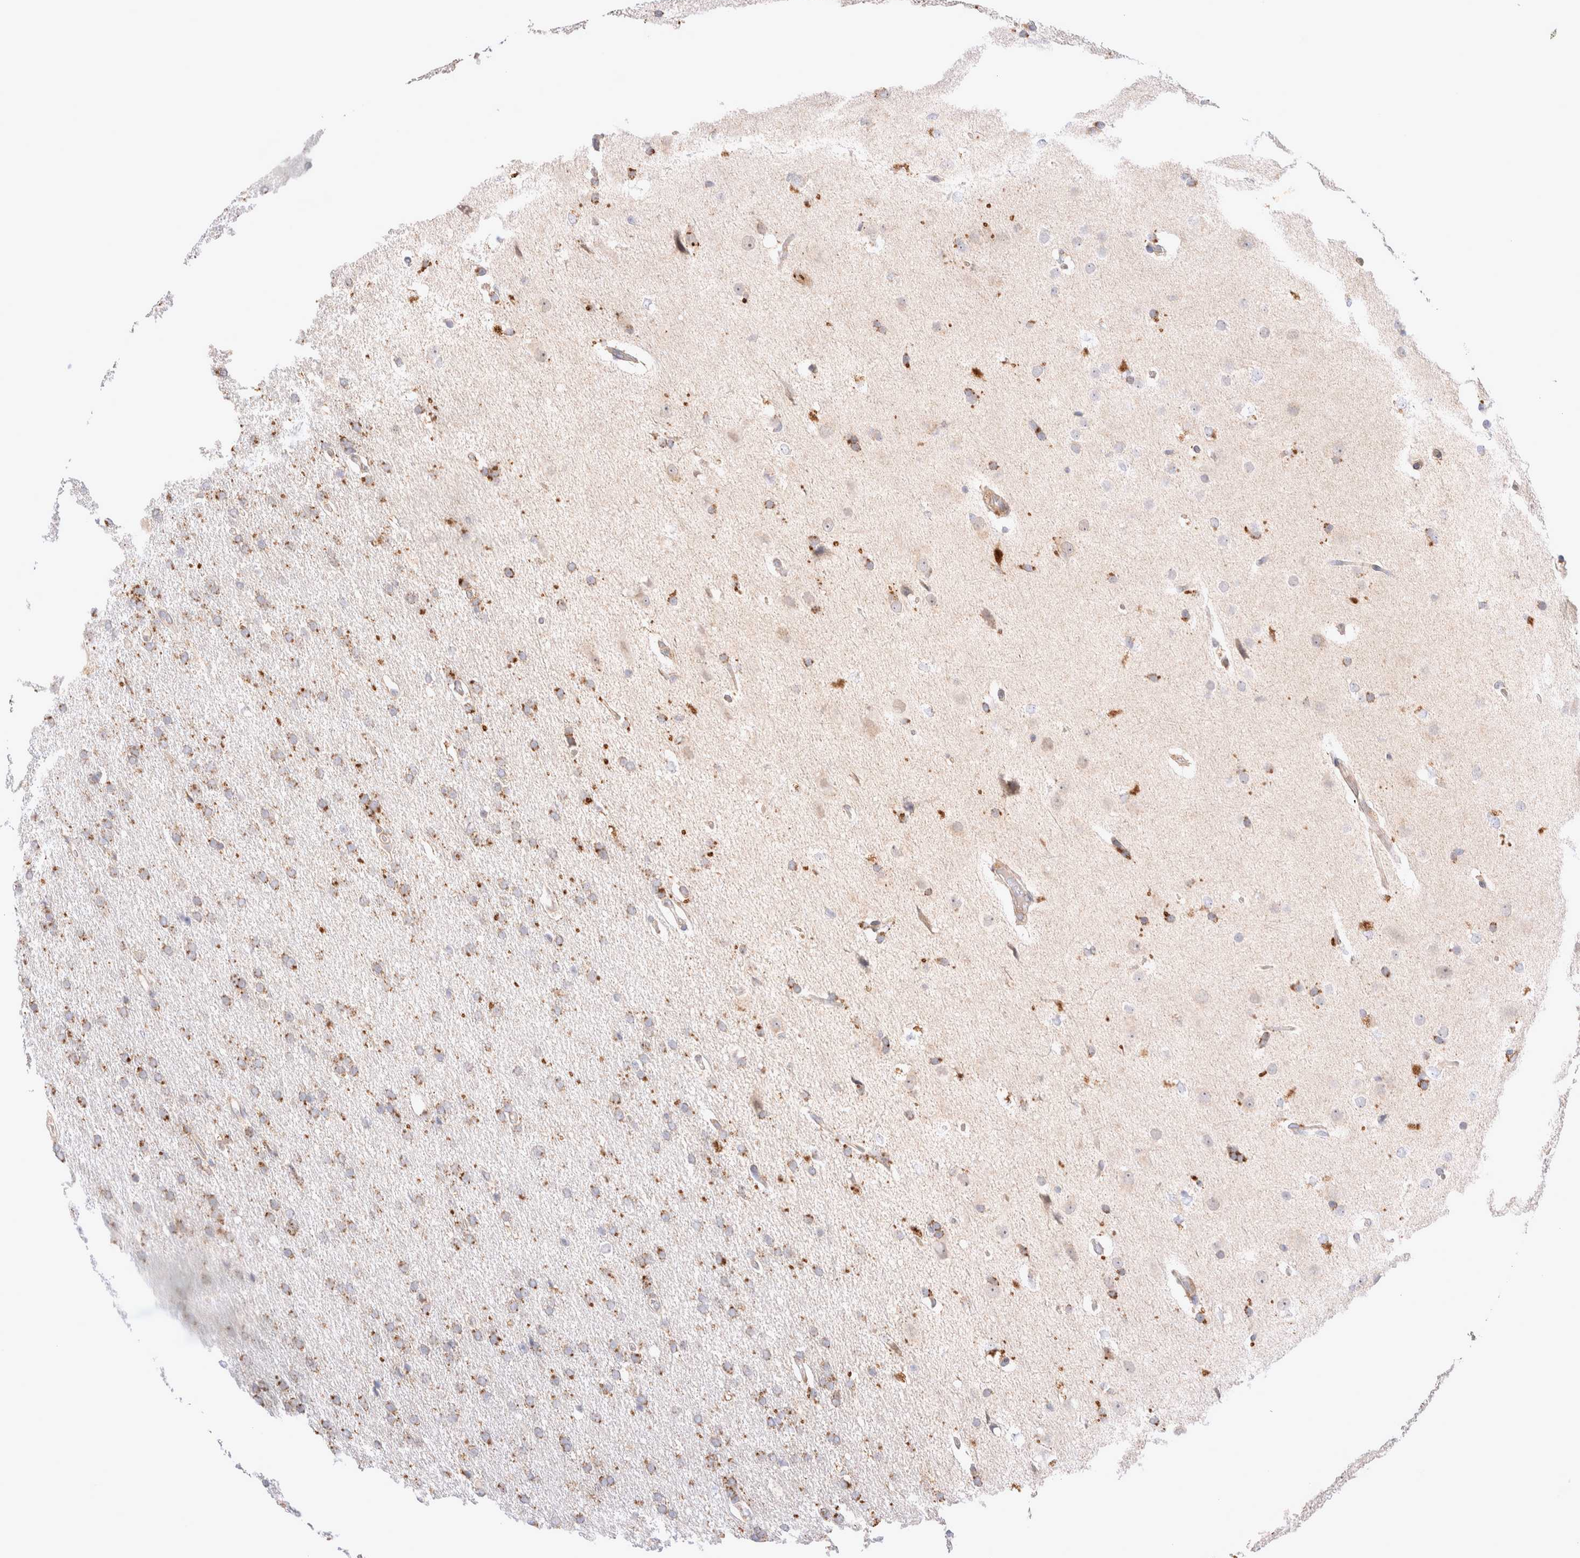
{"staining": {"intensity": "moderate", "quantity": "25%-75%", "location": "cytoplasmic/membranous"}, "tissue": "glioma", "cell_type": "Tumor cells", "image_type": "cancer", "snomed": [{"axis": "morphology", "description": "Glioma, malignant, Low grade"}, {"axis": "topography", "description": "Brain"}], "caption": "Human low-grade glioma (malignant) stained with a brown dye reveals moderate cytoplasmic/membranous positive staining in about 25%-75% of tumor cells.", "gene": "NPC1", "patient": {"sex": "female", "age": 37}}